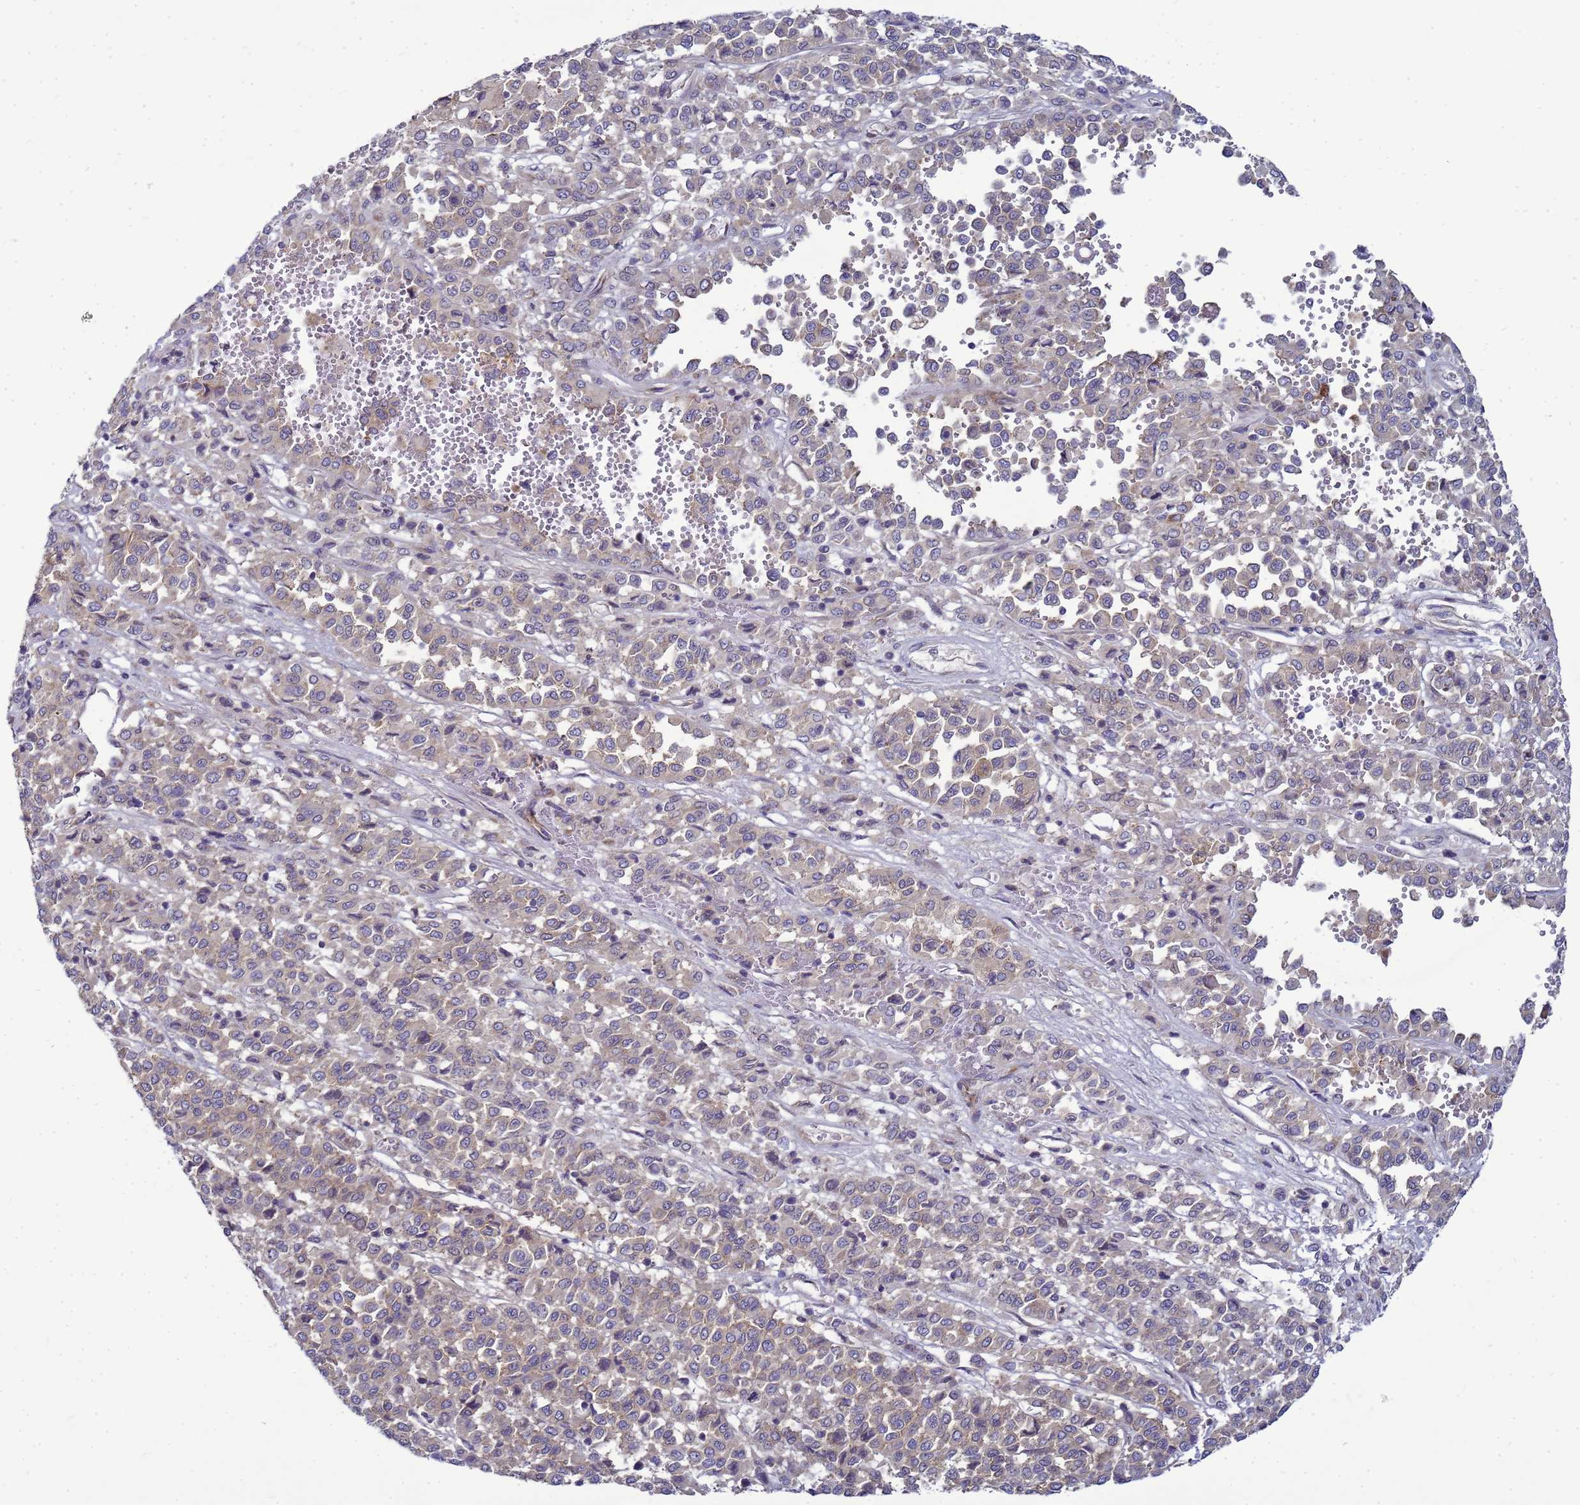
{"staining": {"intensity": "weak", "quantity": ">75%", "location": "cytoplasmic/membranous"}, "tissue": "melanoma", "cell_type": "Tumor cells", "image_type": "cancer", "snomed": [{"axis": "morphology", "description": "Malignant melanoma, Metastatic site"}, {"axis": "topography", "description": "Pancreas"}], "caption": "Human malignant melanoma (metastatic site) stained with a protein marker reveals weak staining in tumor cells.", "gene": "MON1B", "patient": {"sex": "female", "age": 30}}